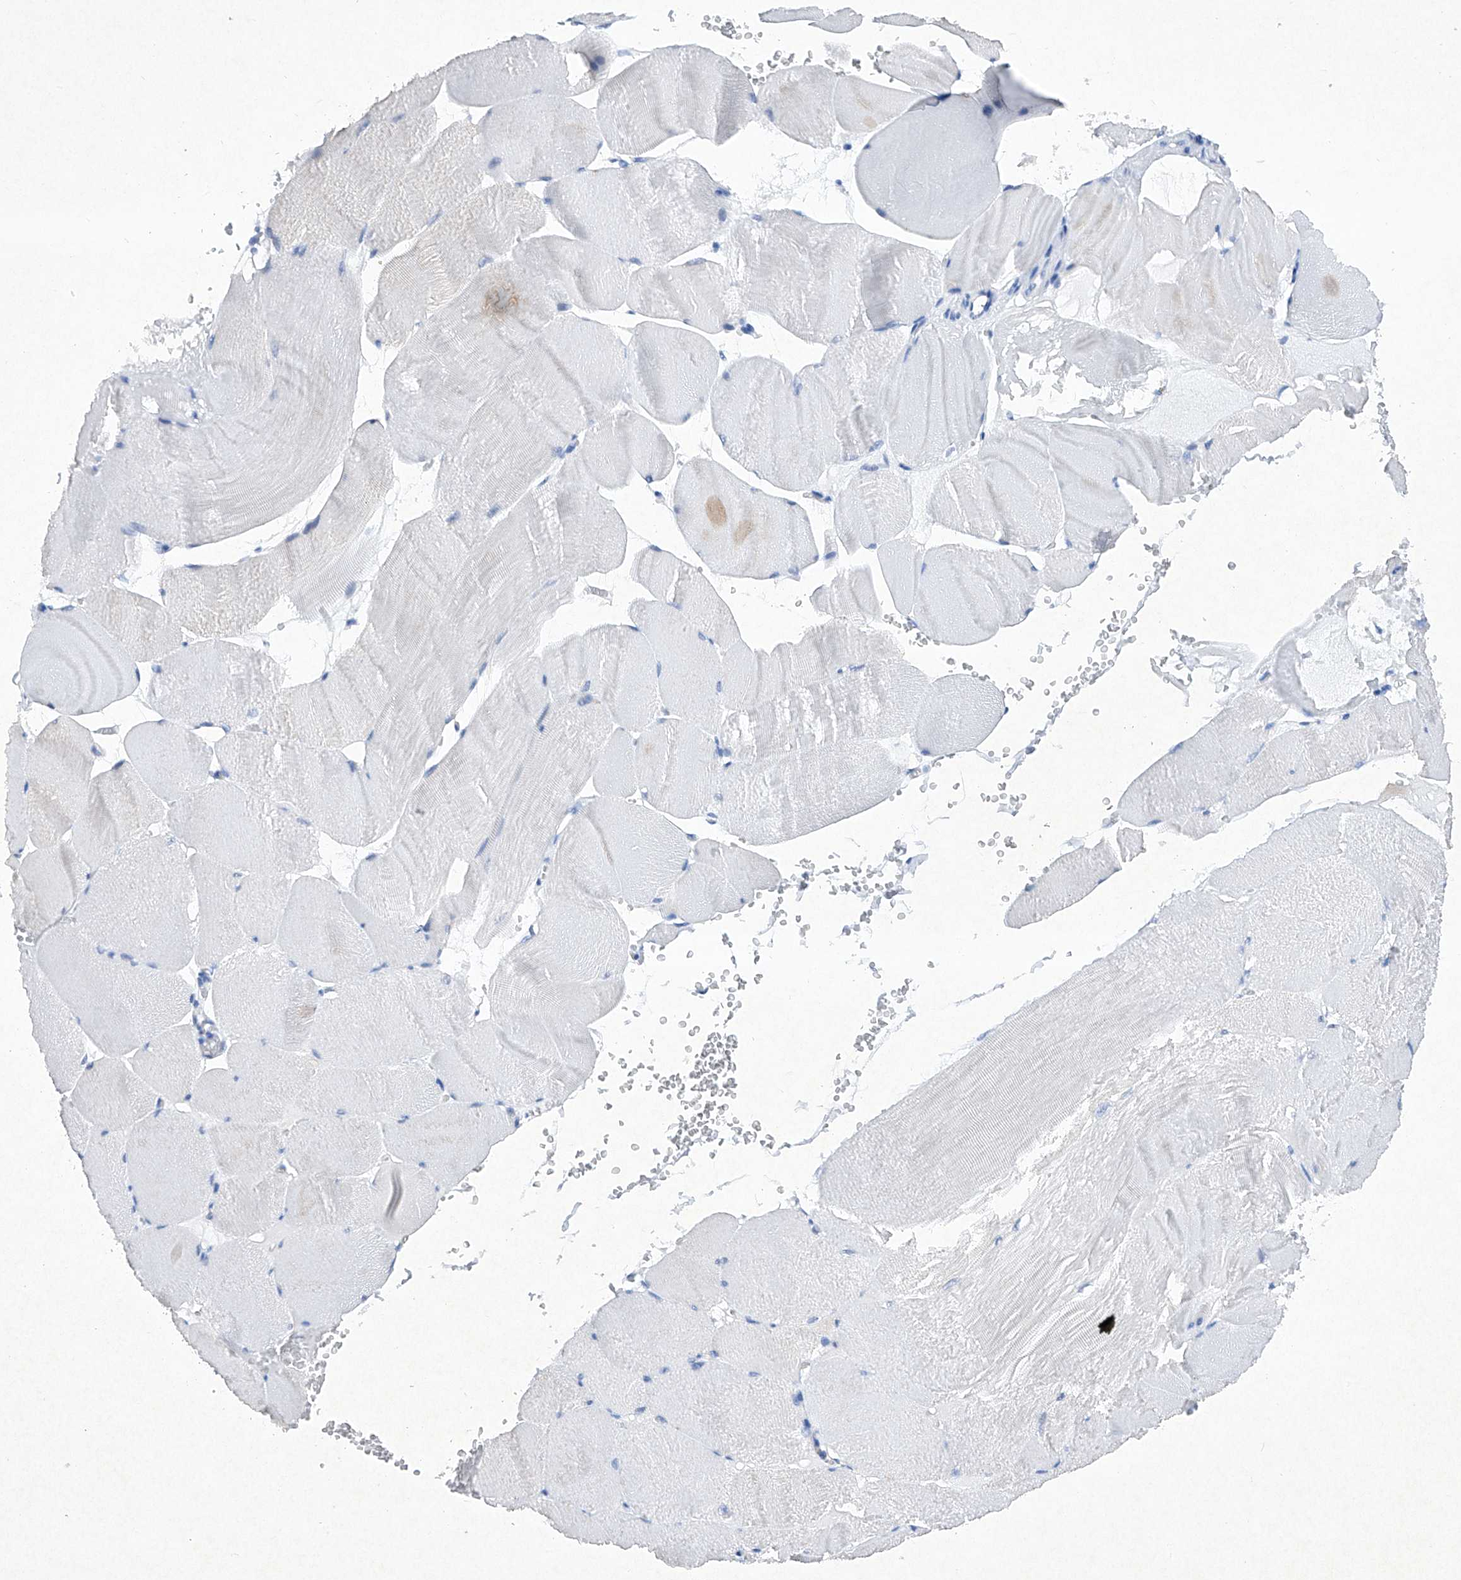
{"staining": {"intensity": "negative", "quantity": "none", "location": "none"}, "tissue": "skeletal muscle", "cell_type": "Myocytes", "image_type": "normal", "snomed": [{"axis": "morphology", "description": "Normal tissue, NOS"}, {"axis": "morphology", "description": "Basal cell carcinoma"}, {"axis": "topography", "description": "Skeletal muscle"}], "caption": "High power microscopy photomicrograph of an immunohistochemistry (IHC) micrograph of normal skeletal muscle, revealing no significant positivity in myocytes. (Immunohistochemistry (ihc), brightfield microscopy, high magnification).", "gene": "BARX2", "patient": {"sex": "female", "age": 64}}